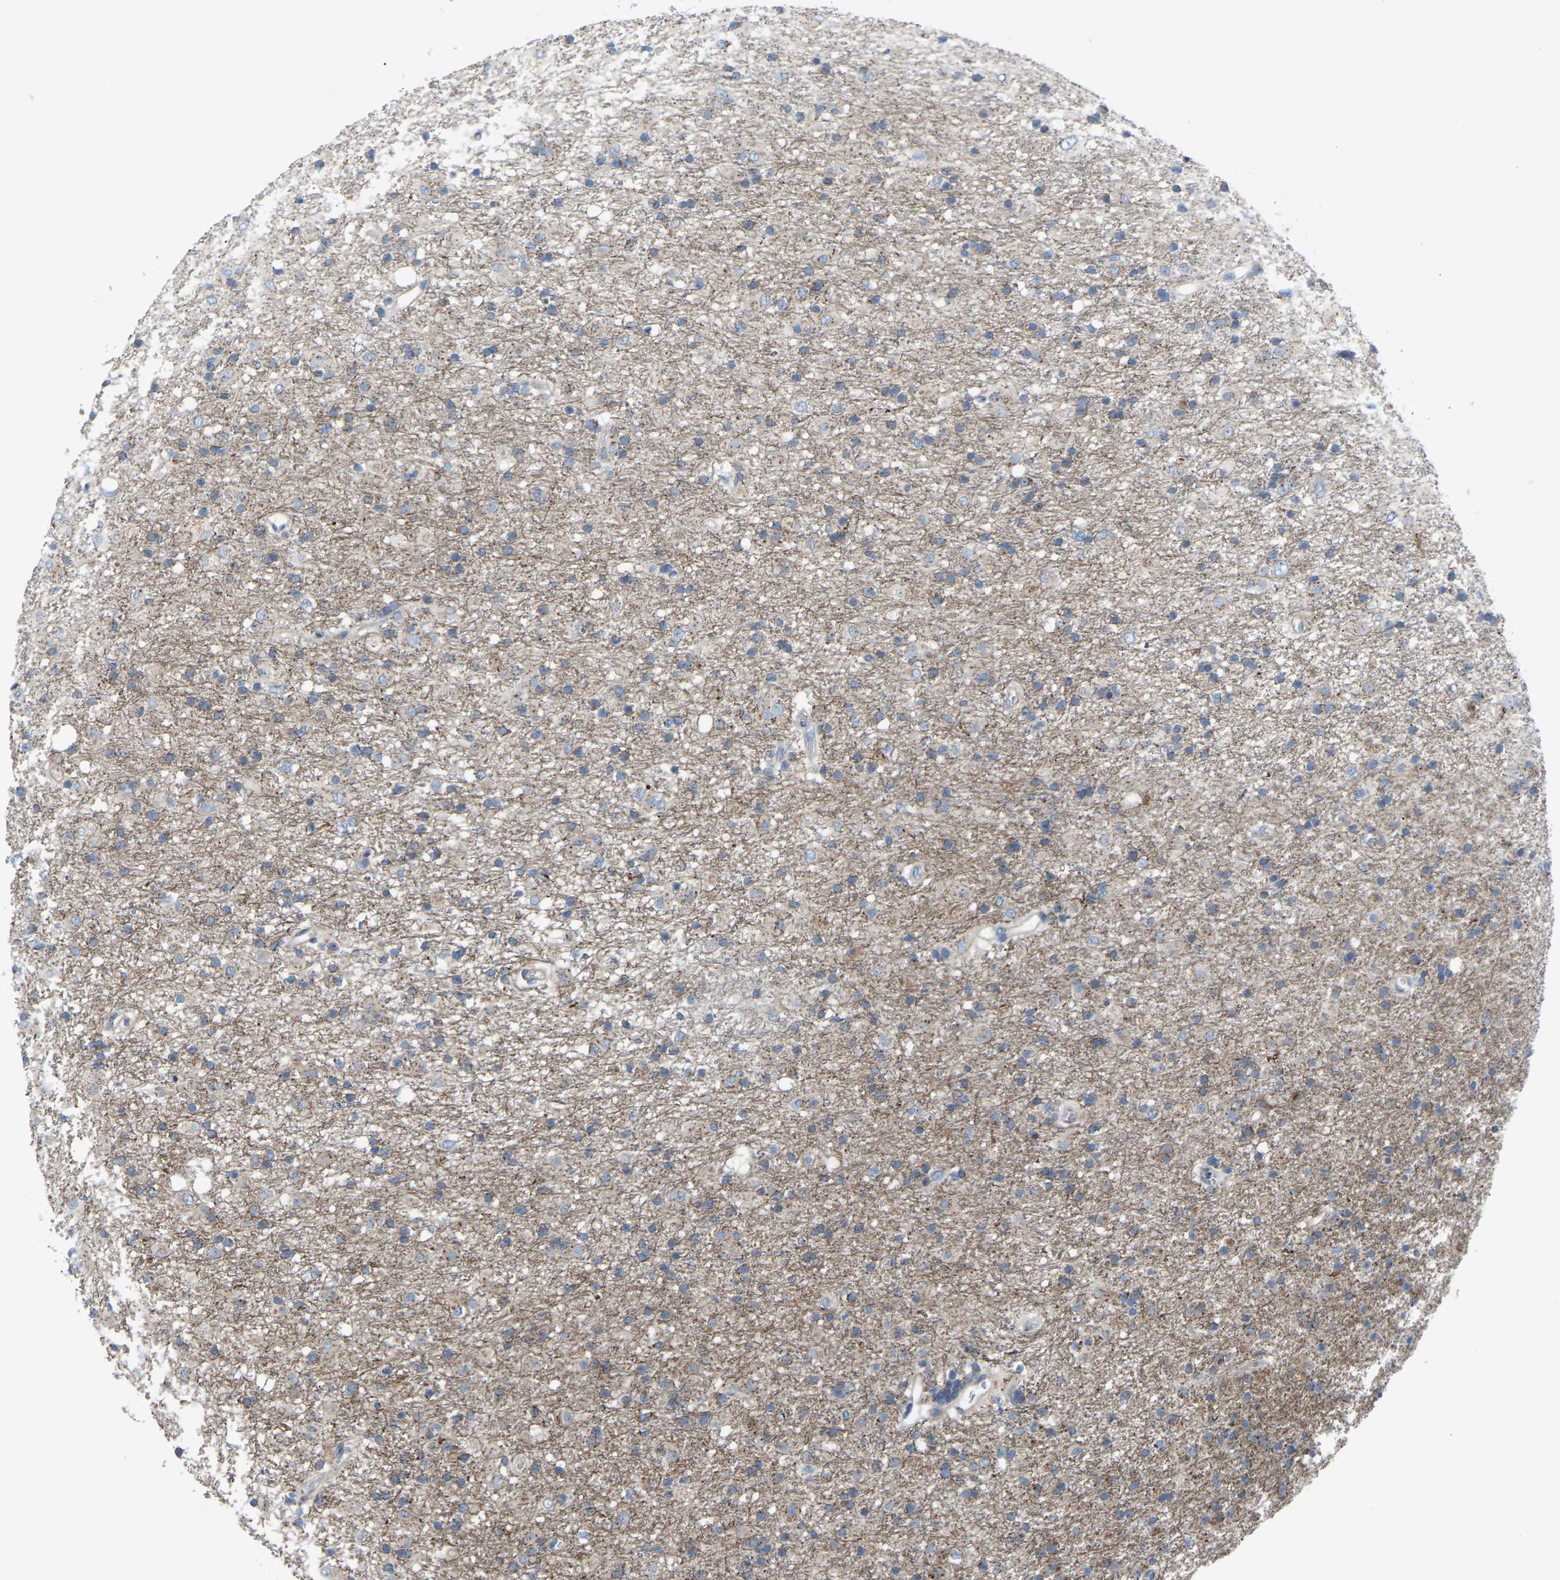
{"staining": {"intensity": "weak", "quantity": "25%-75%", "location": "cytoplasmic/membranous"}, "tissue": "glioma", "cell_type": "Tumor cells", "image_type": "cancer", "snomed": [{"axis": "morphology", "description": "Glioma, malignant, Low grade"}, {"axis": "topography", "description": "Brain"}], "caption": "Malignant glioma (low-grade) stained with DAB (3,3'-diaminobenzidine) immunohistochemistry (IHC) displays low levels of weak cytoplasmic/membranous staining in about 25%-75% of tumor cells. Using DAB (3,3'-diaminobenzidine) (brown) and hematoxylin (blue) stains, captured at high magnification using brightfield microscopy.", "gene": "CANT1", "patient": {"sex": "male", "age": 65}}